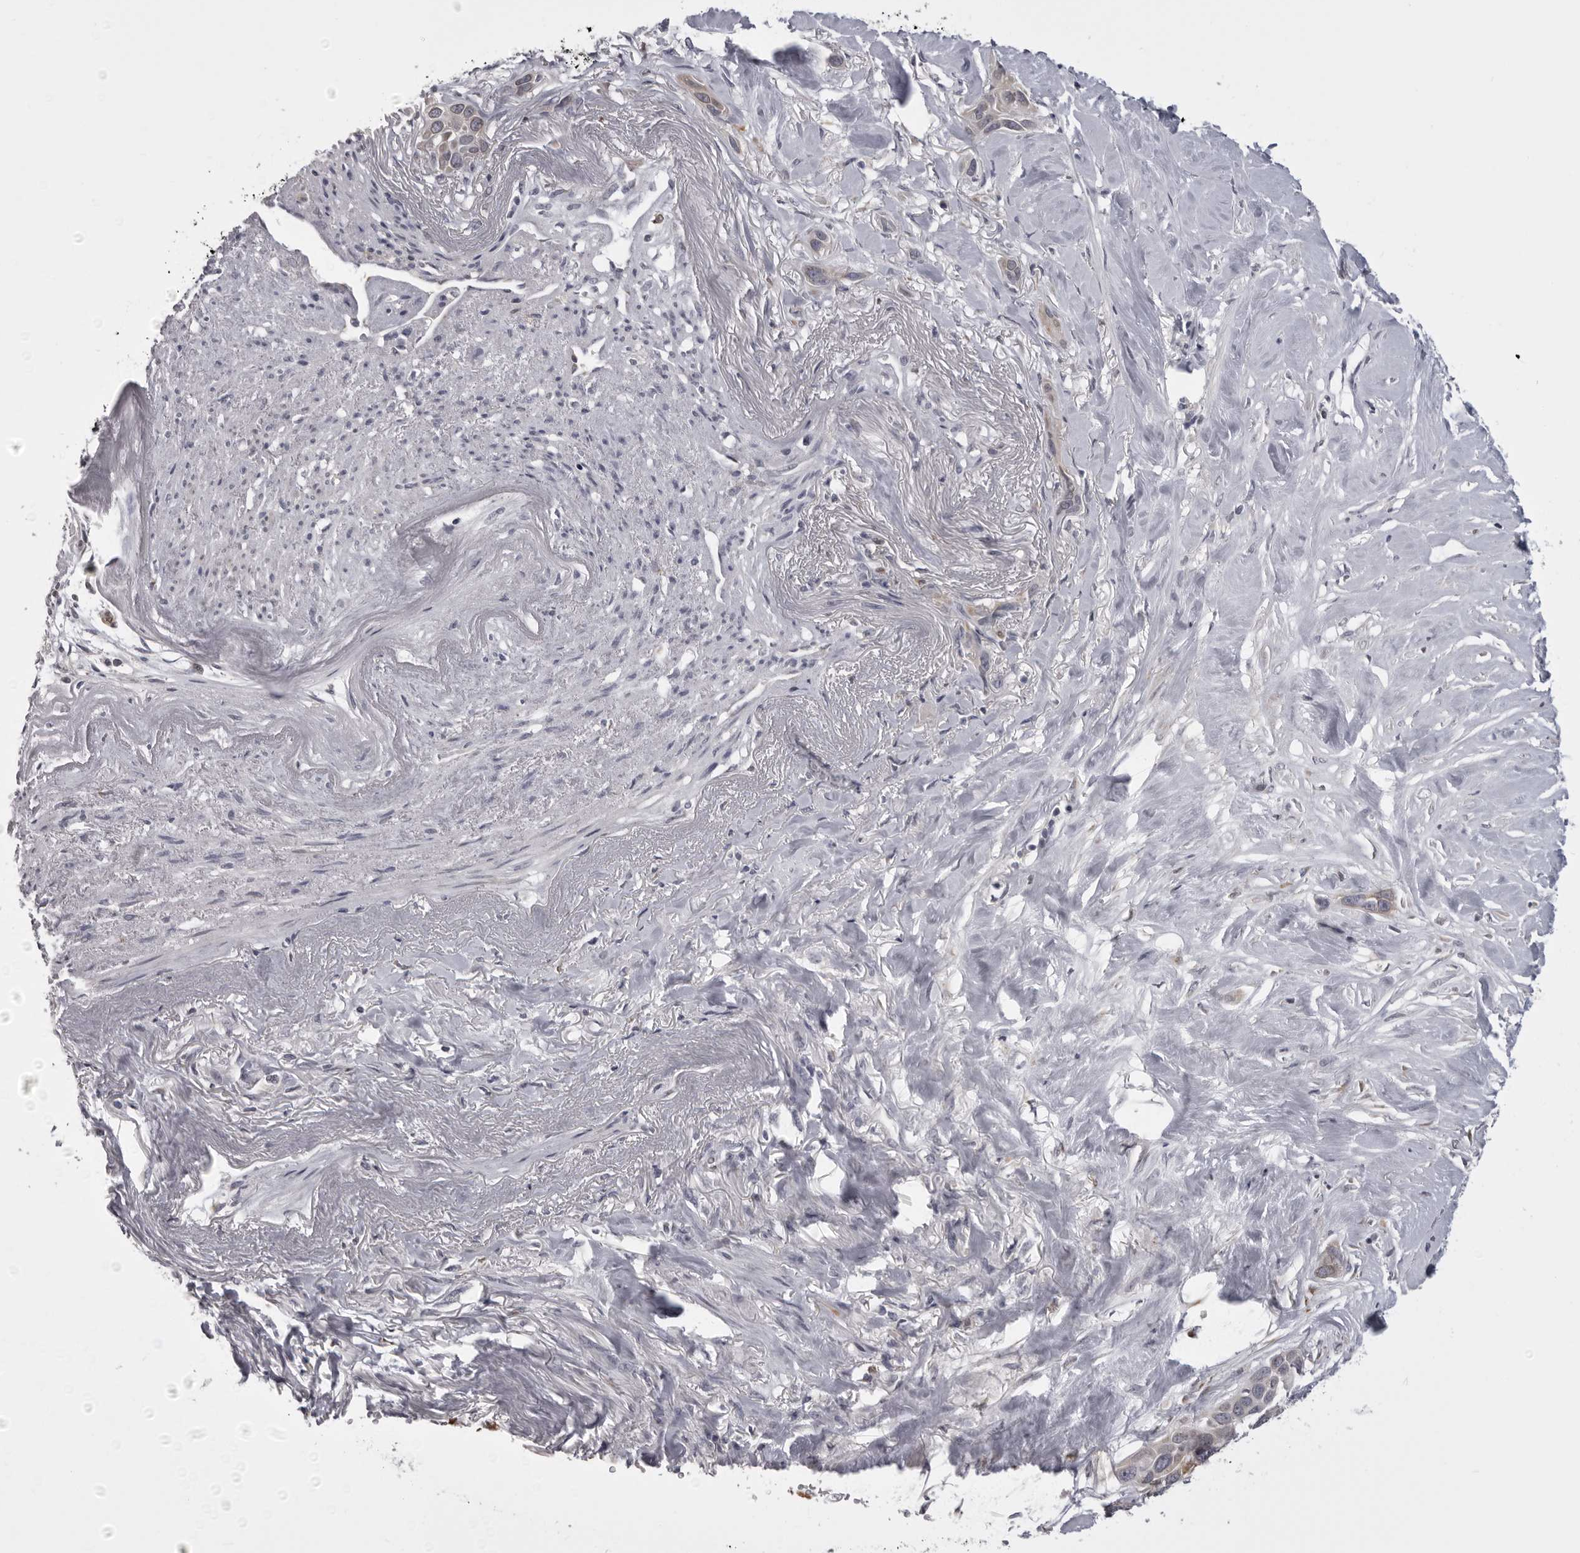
{"staining": {"intensity": "negative", "quantity": "none", "location": "none"}, "tissue": "pancreatic cancer", "cell_type": "Tumor cells", "image_type": "cancer", "snomed": [{"axis": "morphology", "description": "Adenocarcinoma, NOS"}, {"axis": "topography", "description": "Pancreas"}], "caption": "IHC micrograph of human pancreatic cancer stained for a protein (brown), which reveals no staining in tumor cells.", "gene": "NCEH1", "patient": {"sex": "female", "age": 60}}